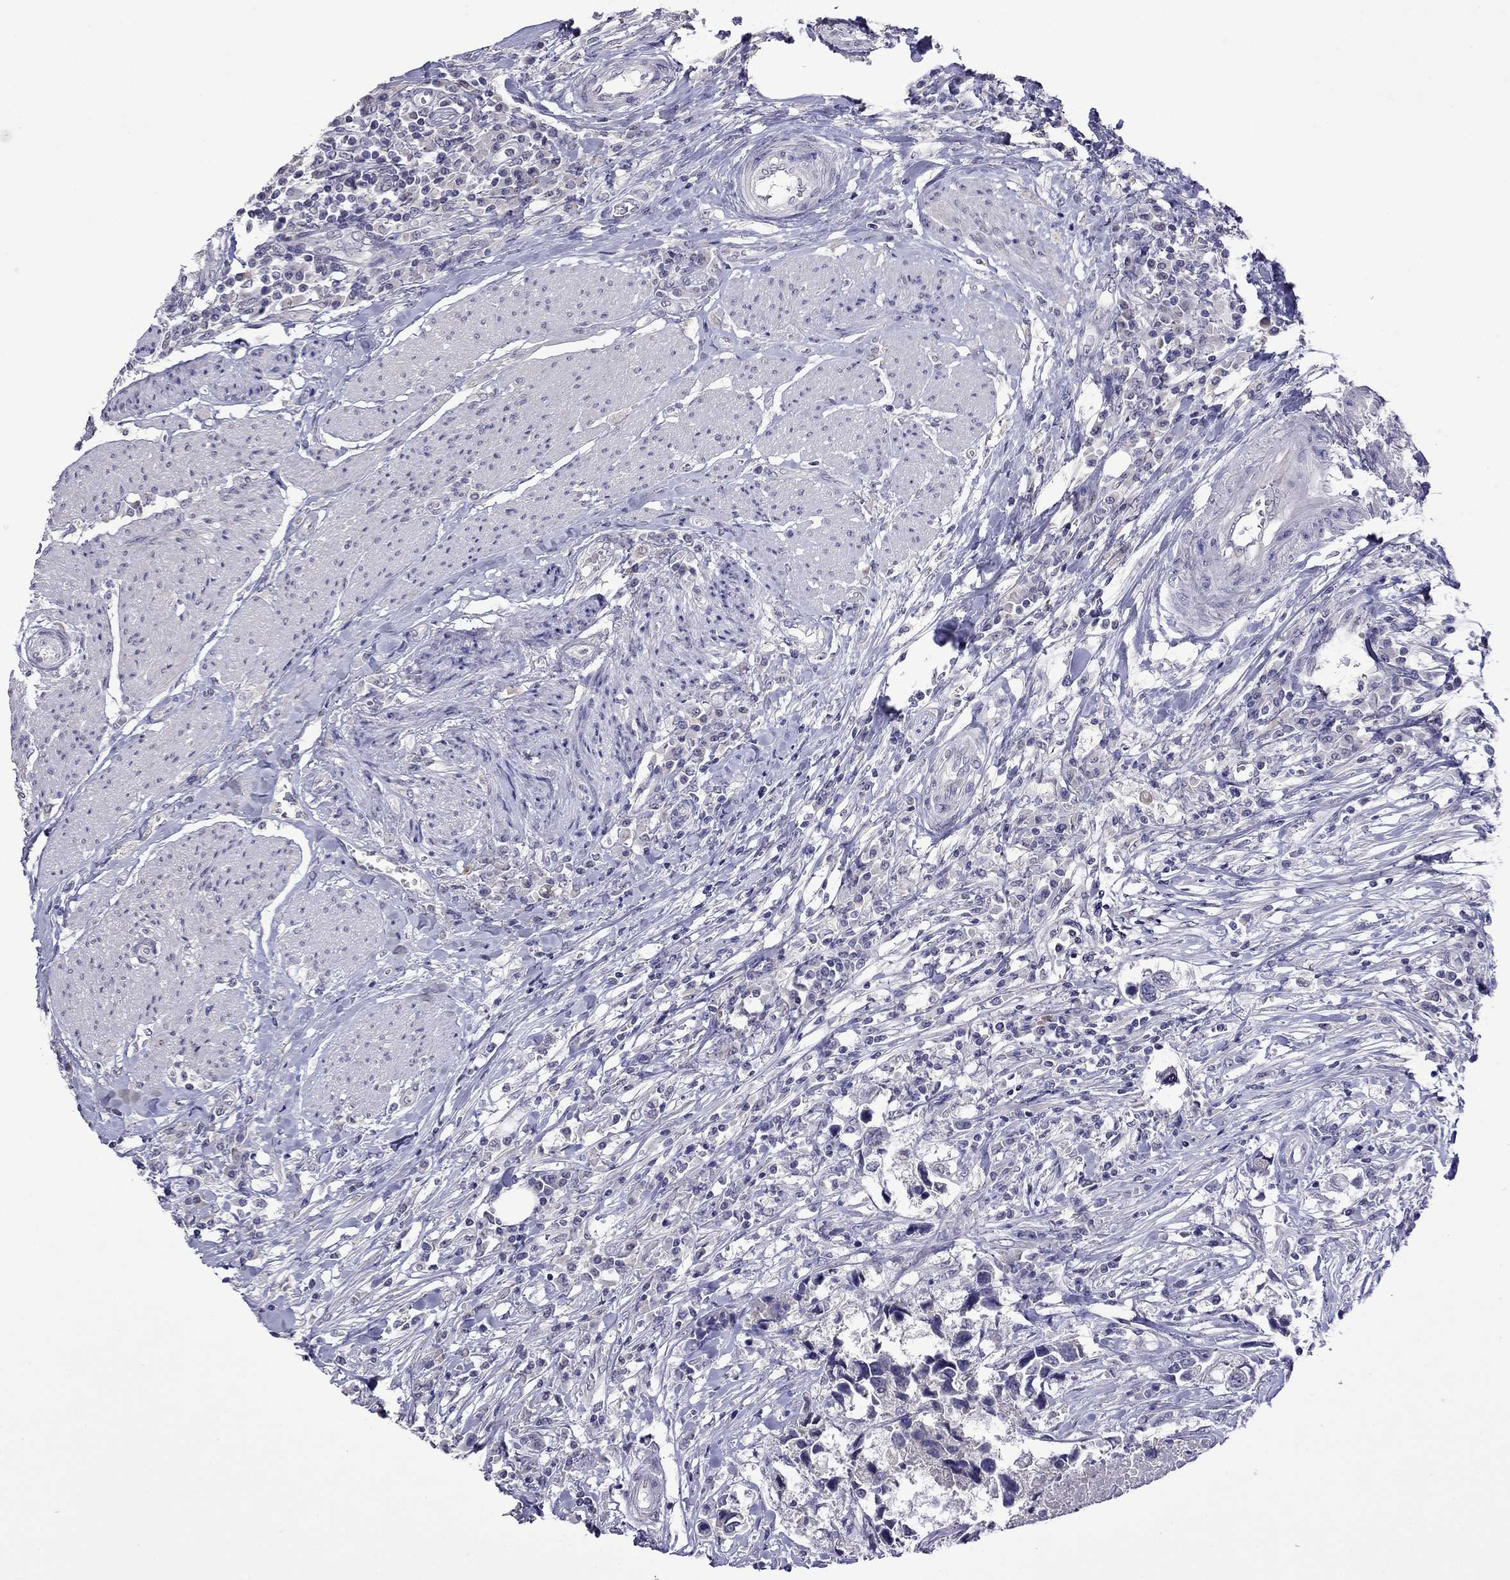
{"staining": {"intensity": "negative", "quantity": "none", "location": "none"}, "tissue": "urothelial cancer", "cell_type": "Tumor cells", "image_type": "cancer", "snomed": [{"axis": "morphology", "description": "Urothelial carcinoma, NOS"}, {"axis": "morphology", "description": "Urothelial carcinoma, High grade"}, {"axis": "topography", "description": "Urinary bladder"}], "caption": "High magnification brightfield microscopy of urothelial cancer stained with DAB (3,3'-diaminobenzidine) (brown) and counterstained with hematoxylin (blue): tumor cells show no significant expression.", "gene": "STAR", "patient": {"sex": "male", "age": 63}}